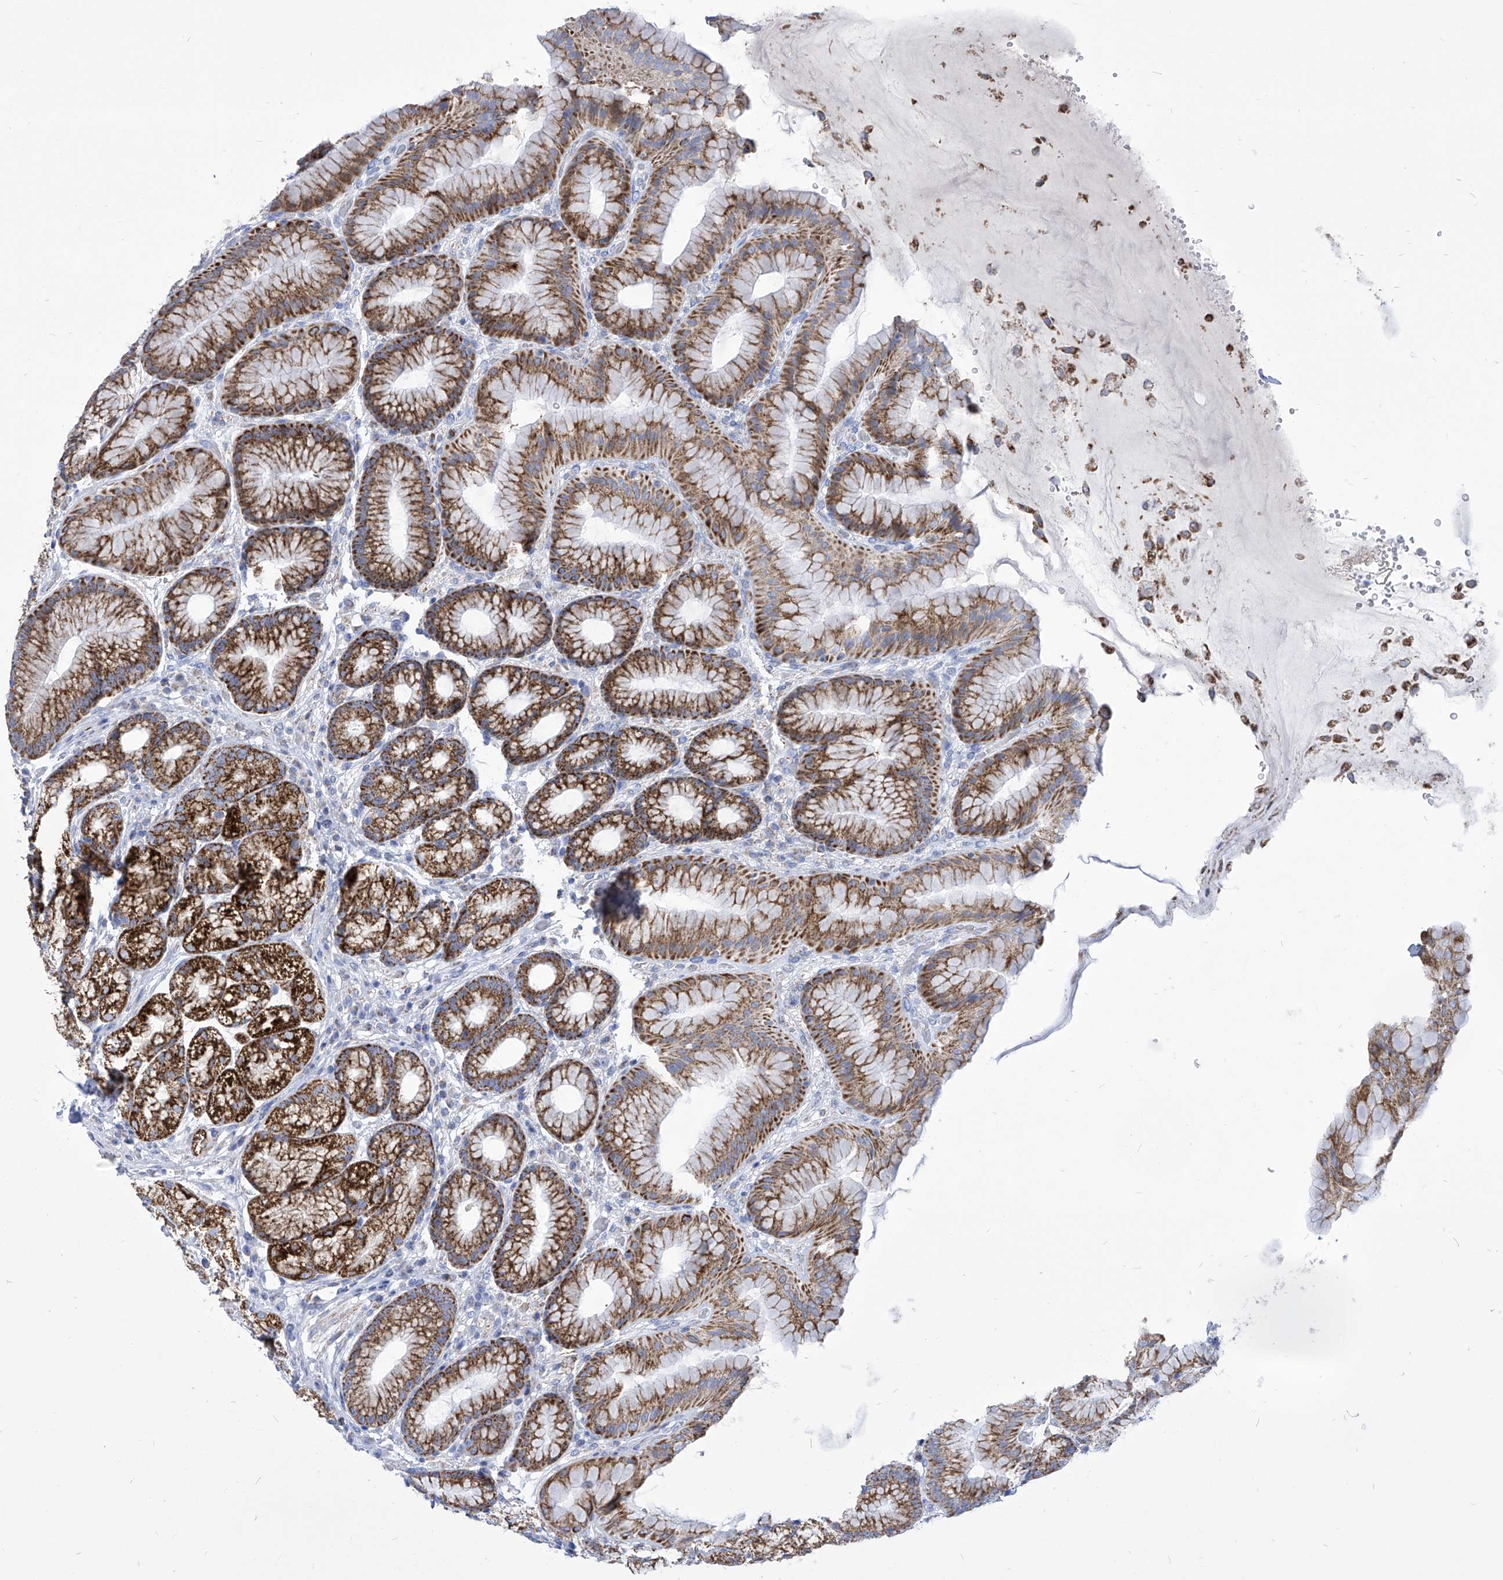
{"staining": {"intensity": "strong", "quantity": ">75%", "location": "cytoplasmic/membranous"}, "tissue": "stomach", "cell_type": "Glandular cells", "image_type": "normal", "snomed": [{"axis": "morphology", "description": "Normal tissue, NOS"}, {"axis": "topography", "description": "Stomach"}], "caption": "DAB (3,3'-diaminobenzidine) immunohistochemical staining of unremarkable human stomach exhibits strong cytoplasmic/membranous protein expression in approximately >75% of glandular cells. (brown staining indicates protein expression, while blue staining denotes nuclei).", "gene": "COQ3", "patient": {"sex": "male", "age": 57}}